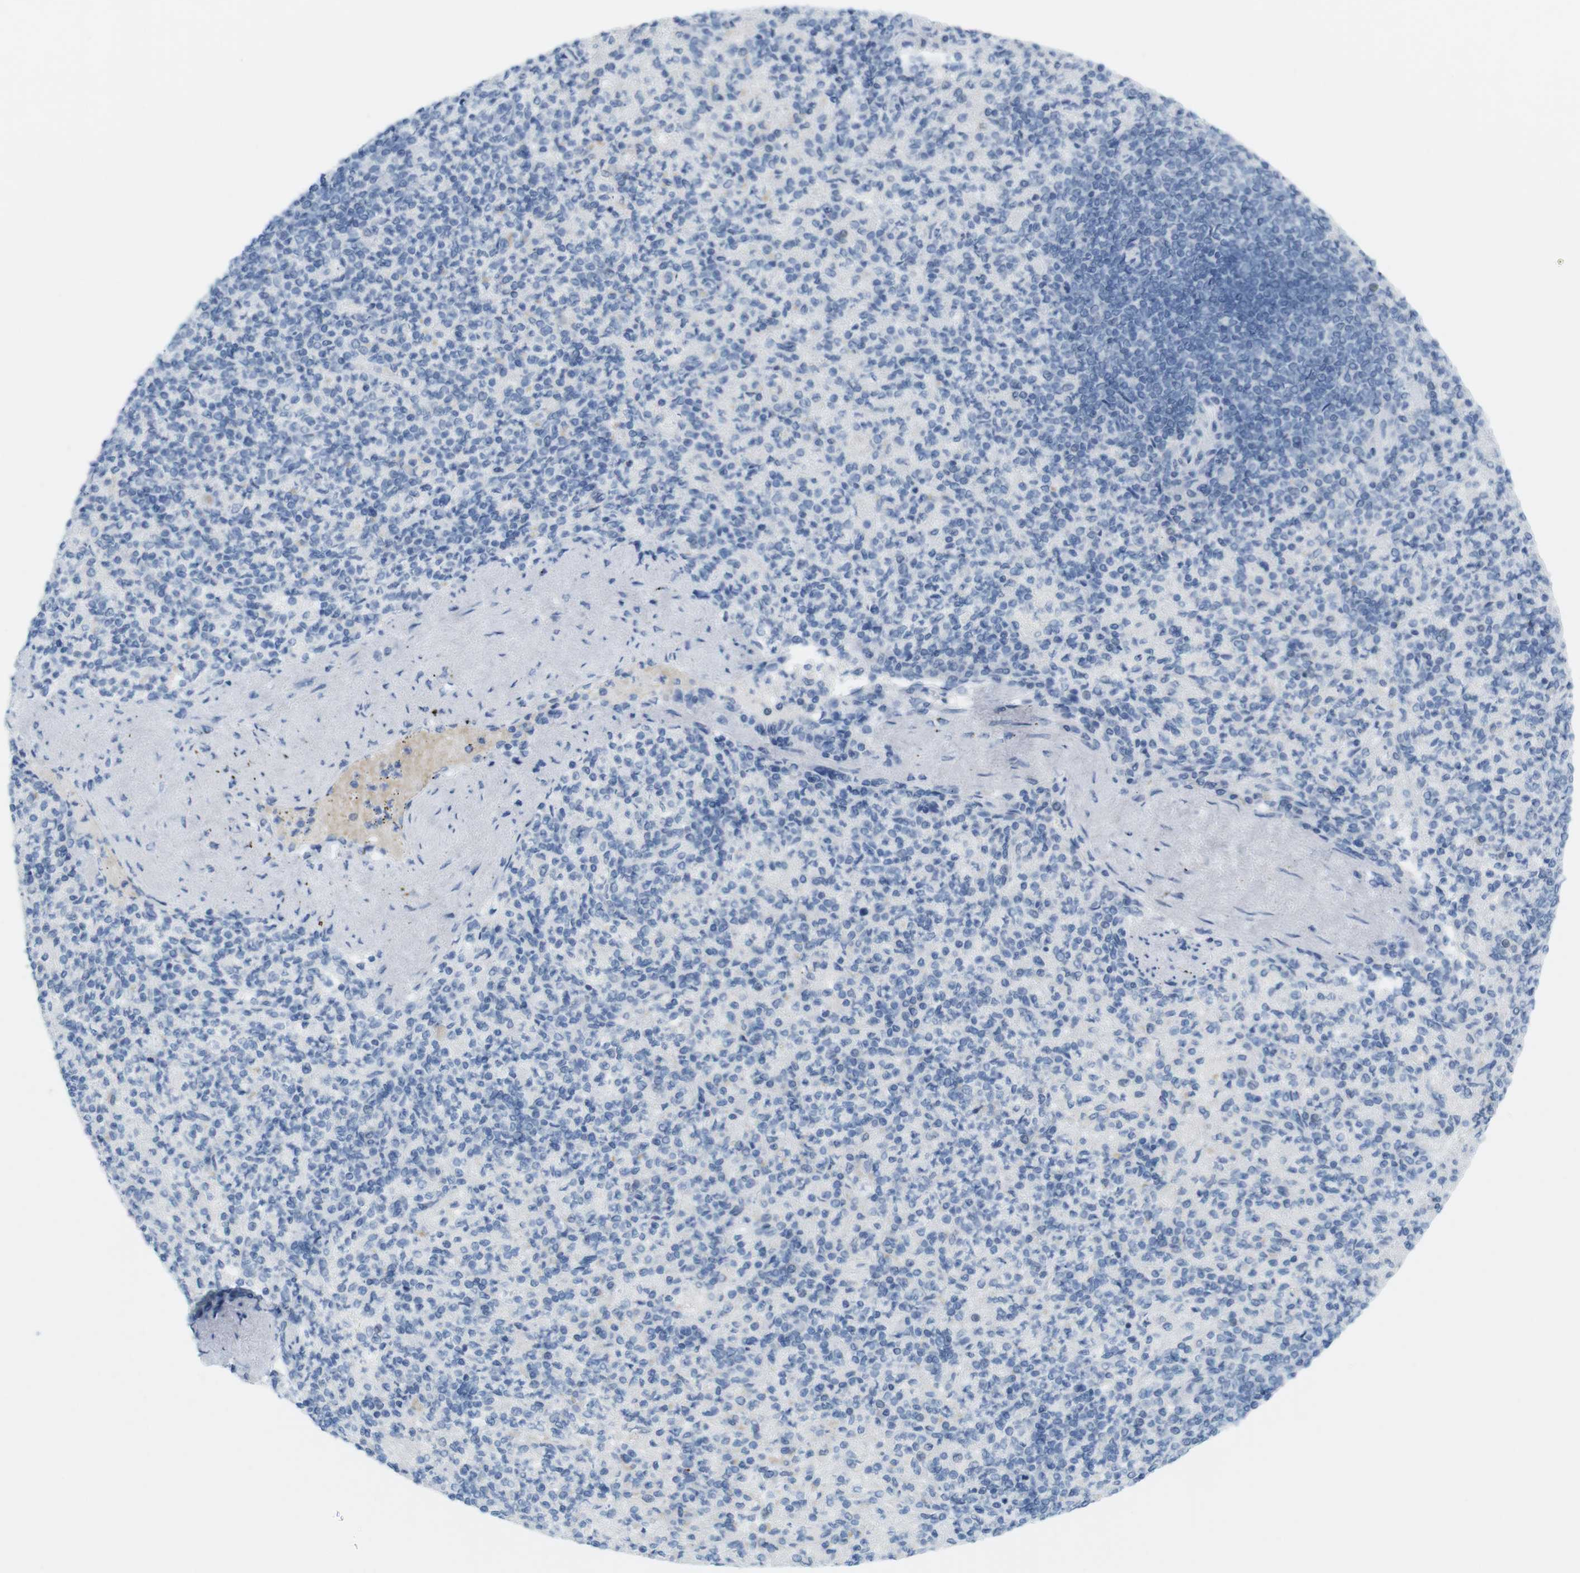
{"staining": {"intensity": "negative", "quantity": "none", "location": "none"}, "tissue": "spleen", "cell_type": "Cells in red pulp", "image_type": "normal", "snomed": [{"axis": "morphology", "description": "Normal tissue, NOS"}, {"axis": "topography", "description": "Spleen"}], "caption": "The image displays no staining of cells in red pulp in benign spleen.", "gene": "TNNT2", "patient": {"sex": "female", "age": 74}}